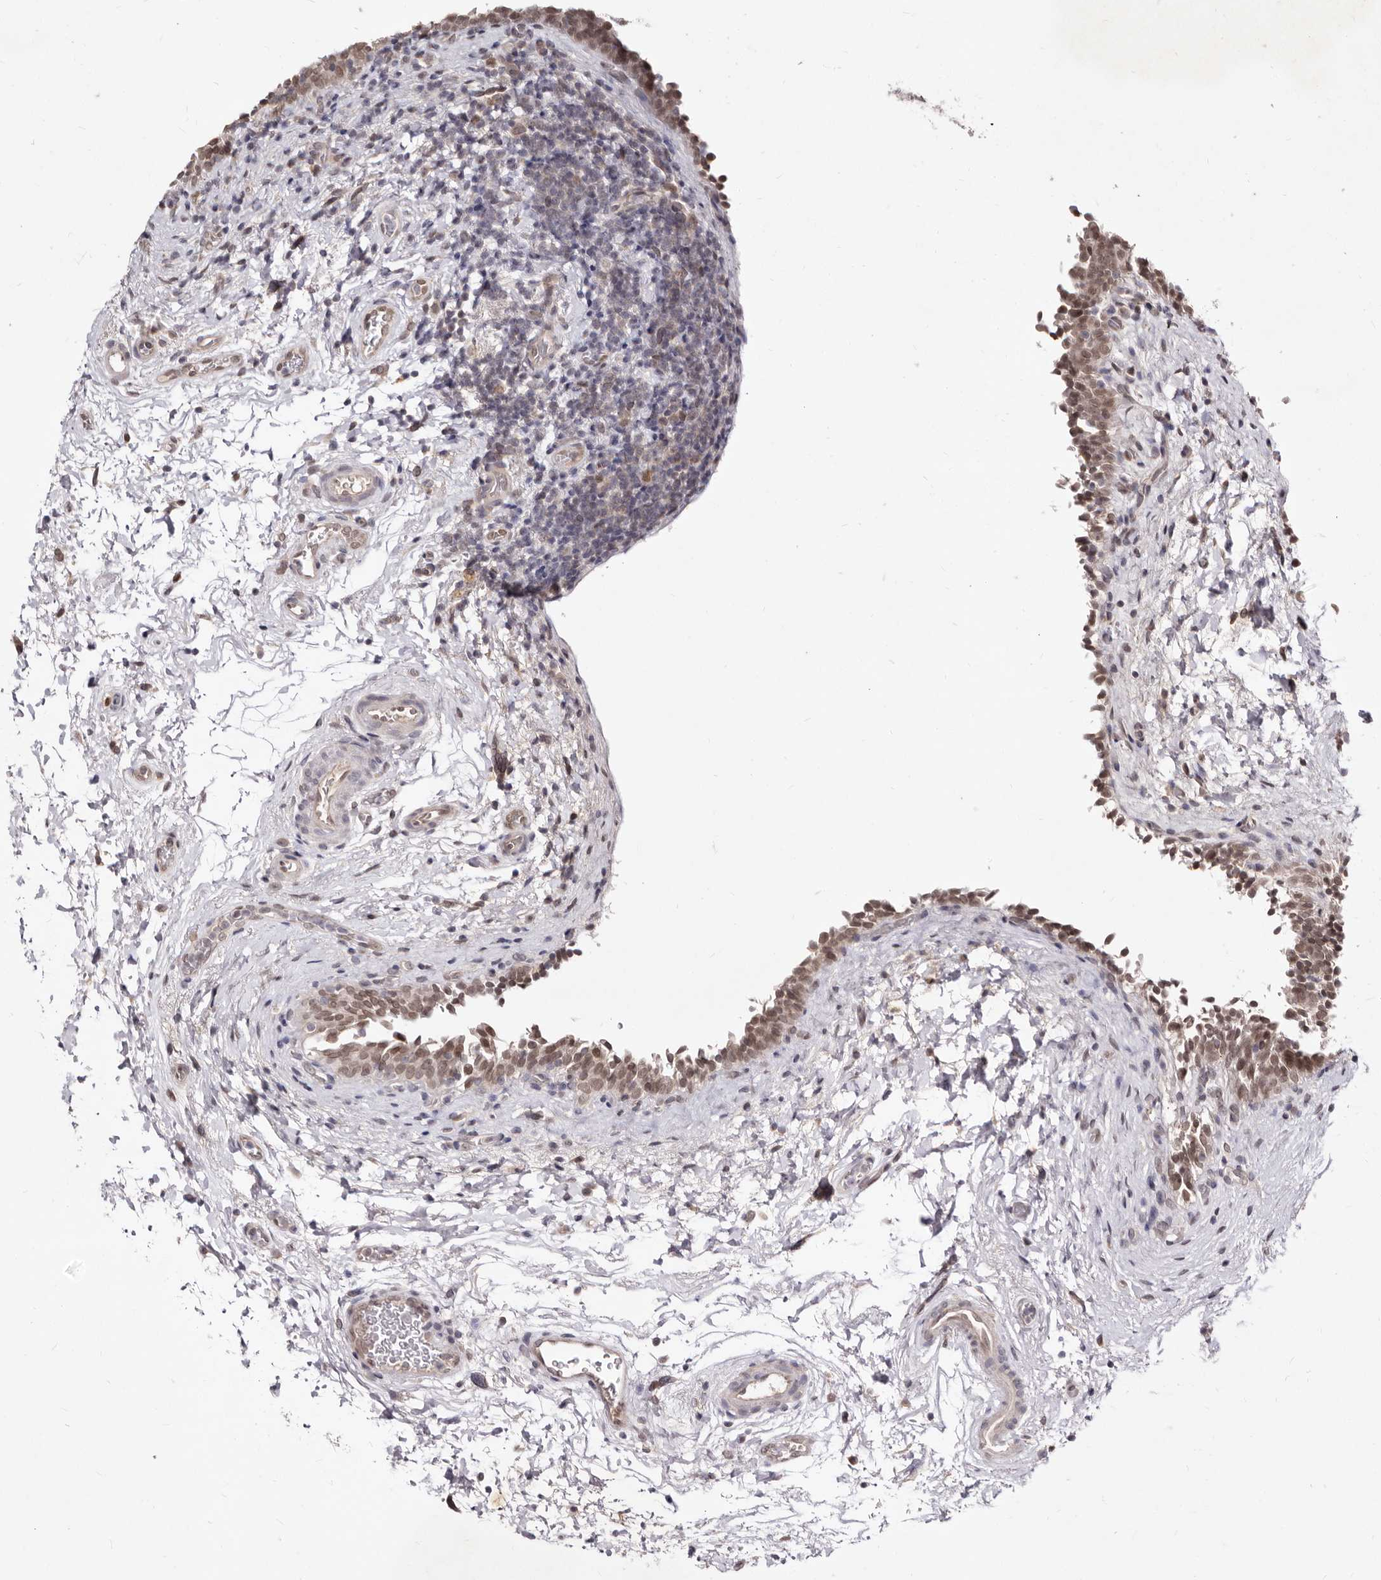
{"staining": {"intensity": "moderate", "quantity": ">75%", "location": "nuclear"}, "tissue": "urinary bladder", "cell_type": "Urothelial cells", "image_type": "normal", "snomed": [{"axis": "morphology", "description": "Normal tissue, NOS"}, {"axis": "topography", "description": "Urinary bladder"}], "caption": "Moderate nuclear protein positivity is identified in approximately >75% of urothelial cells in urinary bladder.", "gene": "LCORL", "patient": {"sex": "male", "age": 83}}